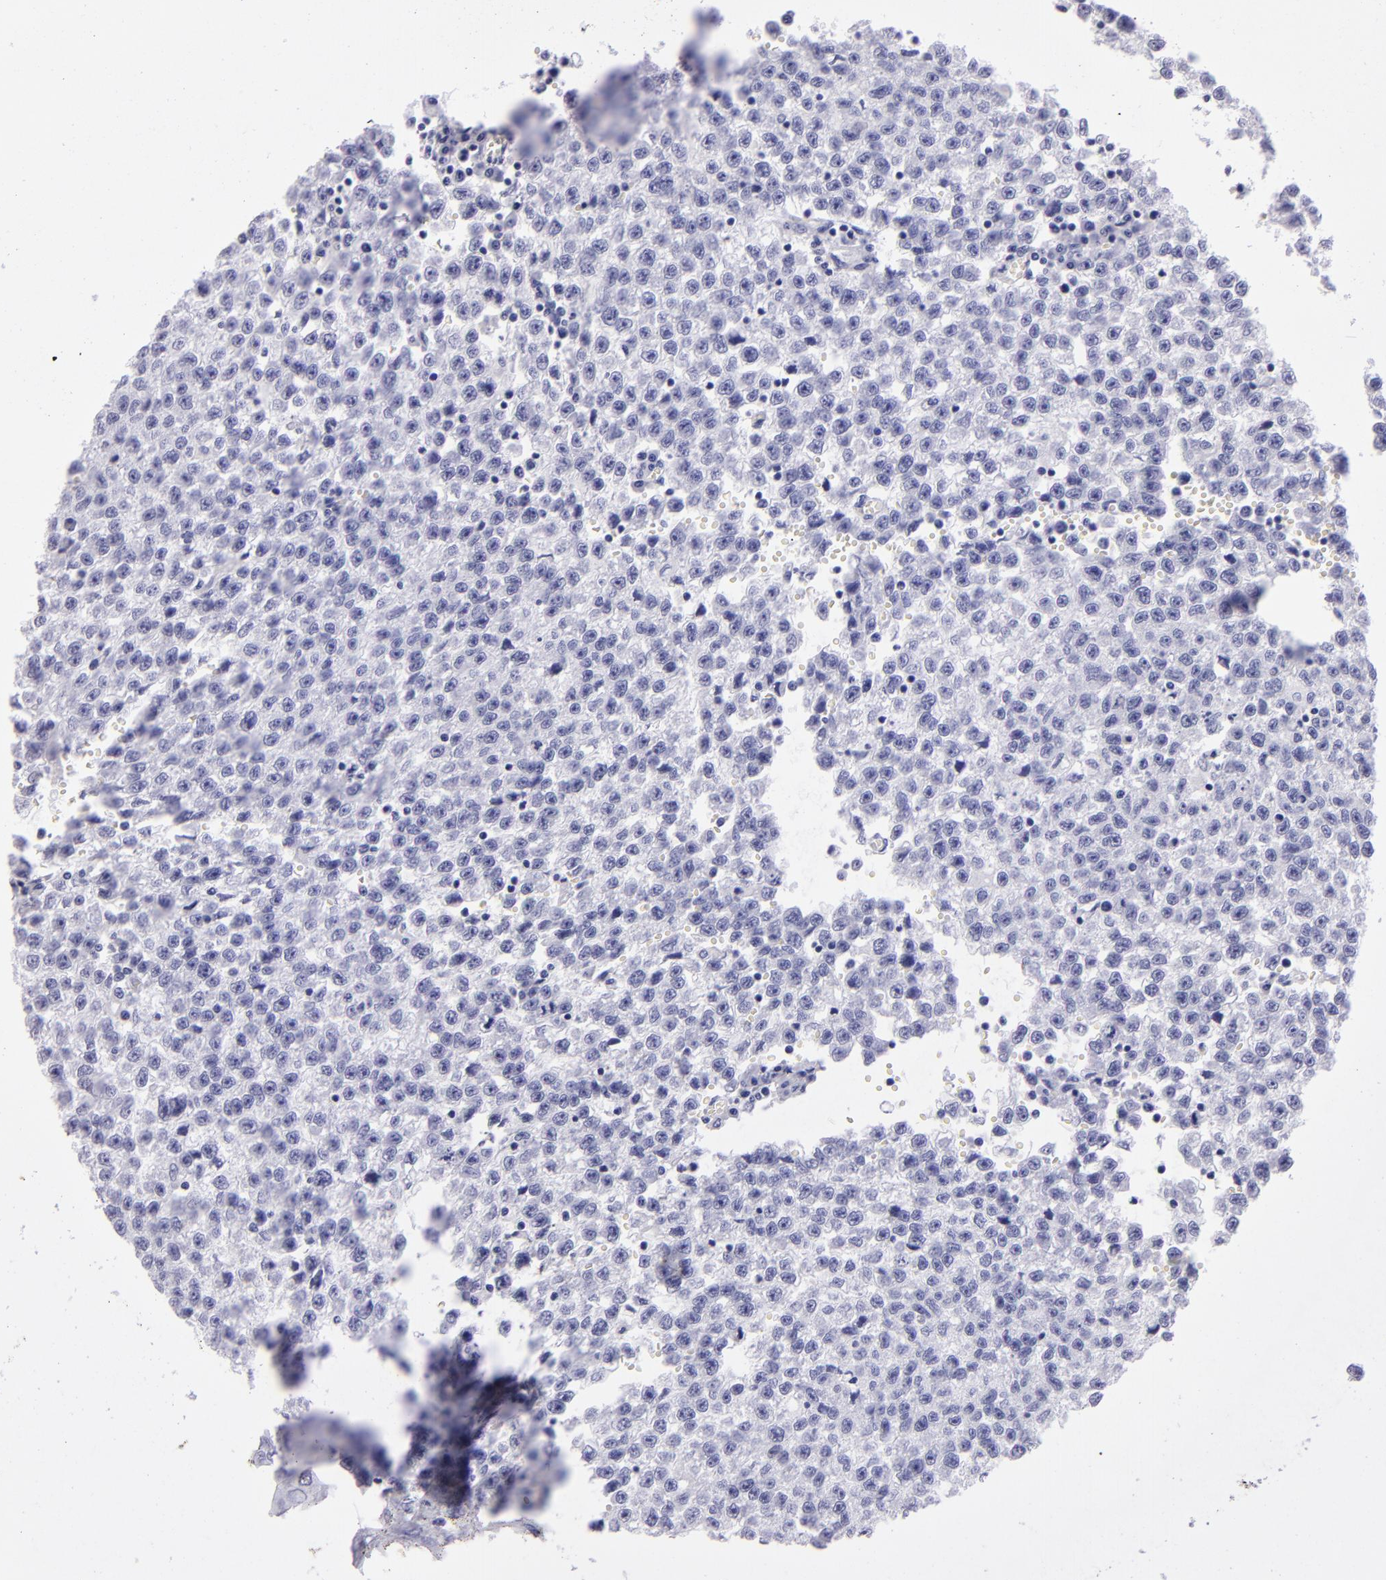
{"staining": {"intensity": "negative", "quantity": "none", "location": "none"}, "tissue": "testis cancer", "cell_type": "Tumor cells", "image_type": "cancer", "snomed": [{"axis": "morphology", "description": "Seminoma, NOS"}, {"axis": "topography", "description": "Testis"}], "caption": "This is a histopathology image of IHC staining of testis seminoma, which shows no staining in tumor cells.", "gene": "TYRP1", "patient": {"sex": "male", "age": 35}}